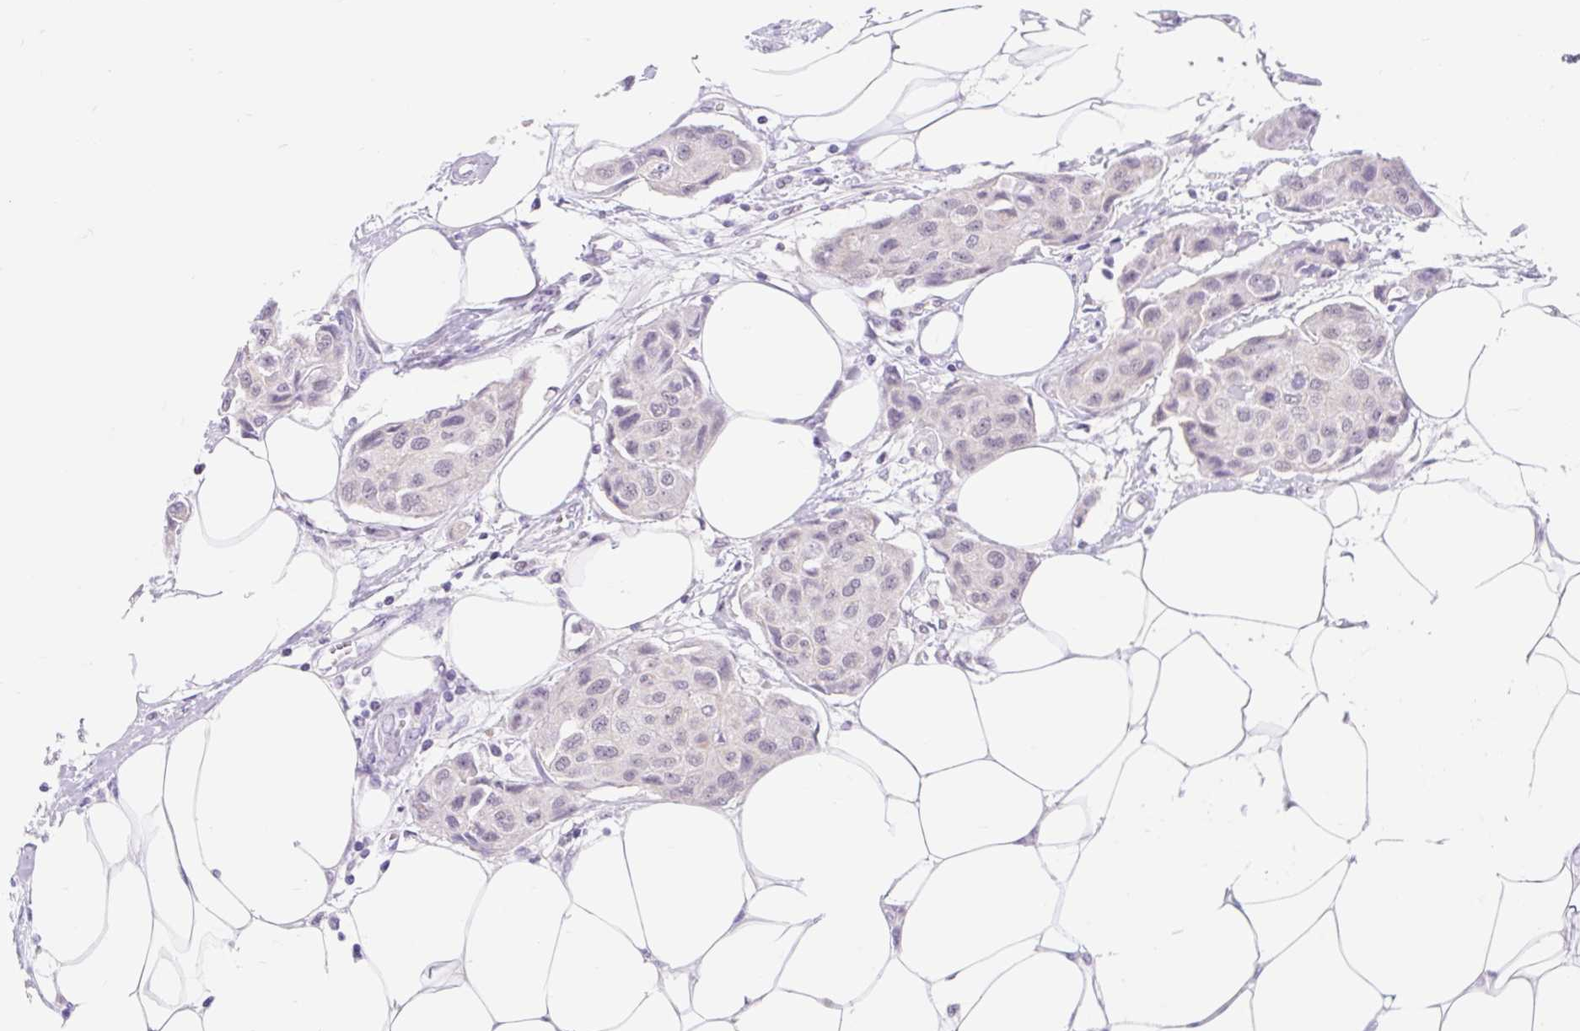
{"staining": {"intensity": "negative", "quantity": "none", "location": "none"}, "tissue": "breast cancer", "cell_type": "Tumor cells", "image_type": "cancer", "snomed": [{"axis": "morphology", "description": "Duct carcinoma"}, {"axis": "topography", "description": "Breast"}, {"axis": "topography", "description": "Lymph node"}], "caption": "DAB (3,3'-diaminobenzidine) immunohistochemical staining of breast cancer (infiltrating ductal carcinoma) reveals no significant expression in tumor cells.", "gene": "ITPK1", "patient": {"sex": "female", "age": 80}}